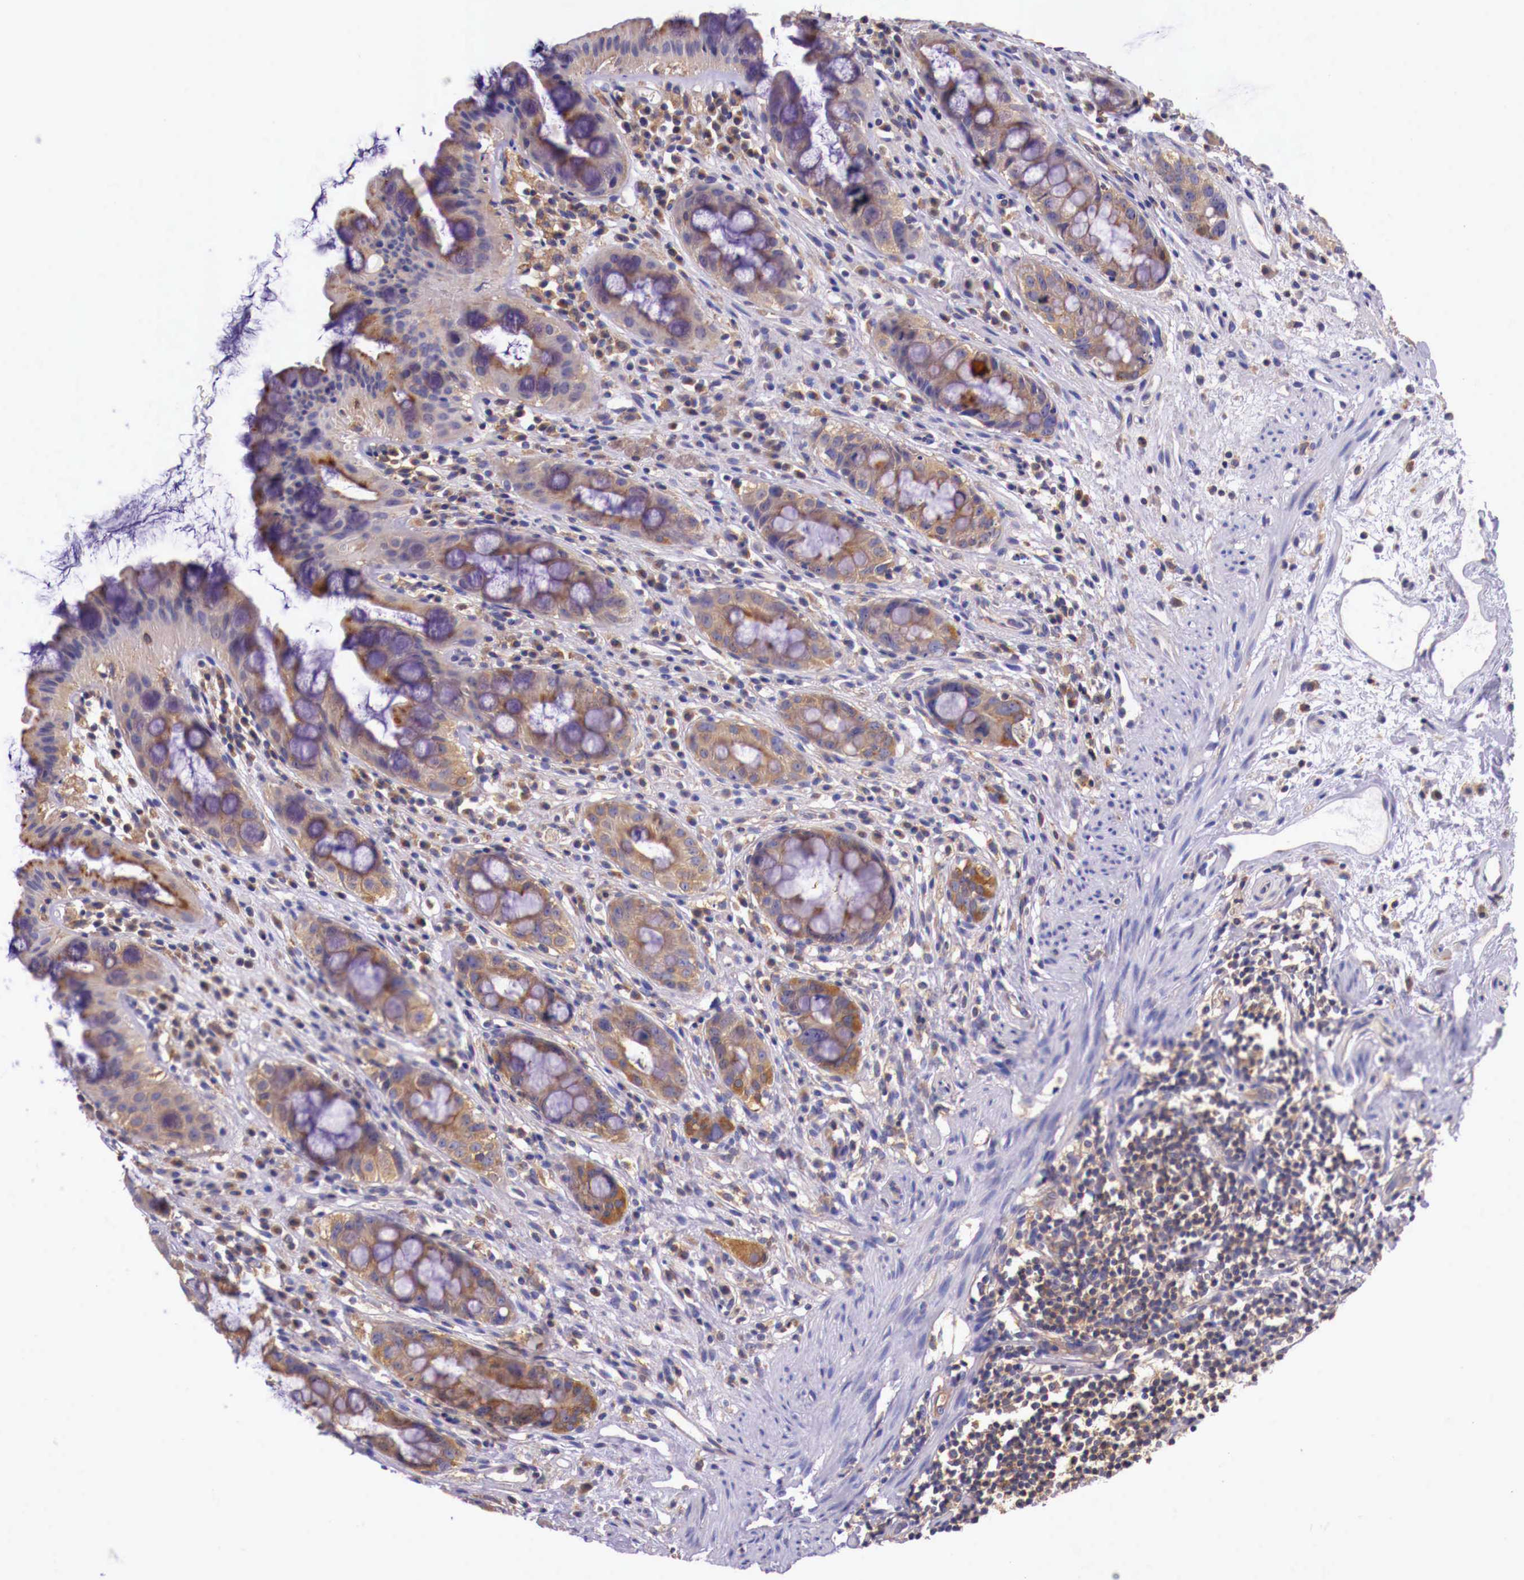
{"staining": {"intensity": "weak", "quantity": "25%-75%", "location": "cytoplasmic/membranous"}, "tissue": "rectum", "cell_type": "Glandular cells", "image_type": "normal", "snomed": [{"axis": "morphology", "description": "Normal tissue, NOS"}, {"axis": "topography", "description": "Rectum"}], "caption": "Protein expression analysis of unremarkable rectum demonstrates weak cytoplasmic/membranous expression in approximately 25%-75% of glandular cells. (brown staining indicates protein expression, while blue staining denotes nuclei).", "gene": "GRIPAP1", "patient": {"sex": "male", "age": 65}}